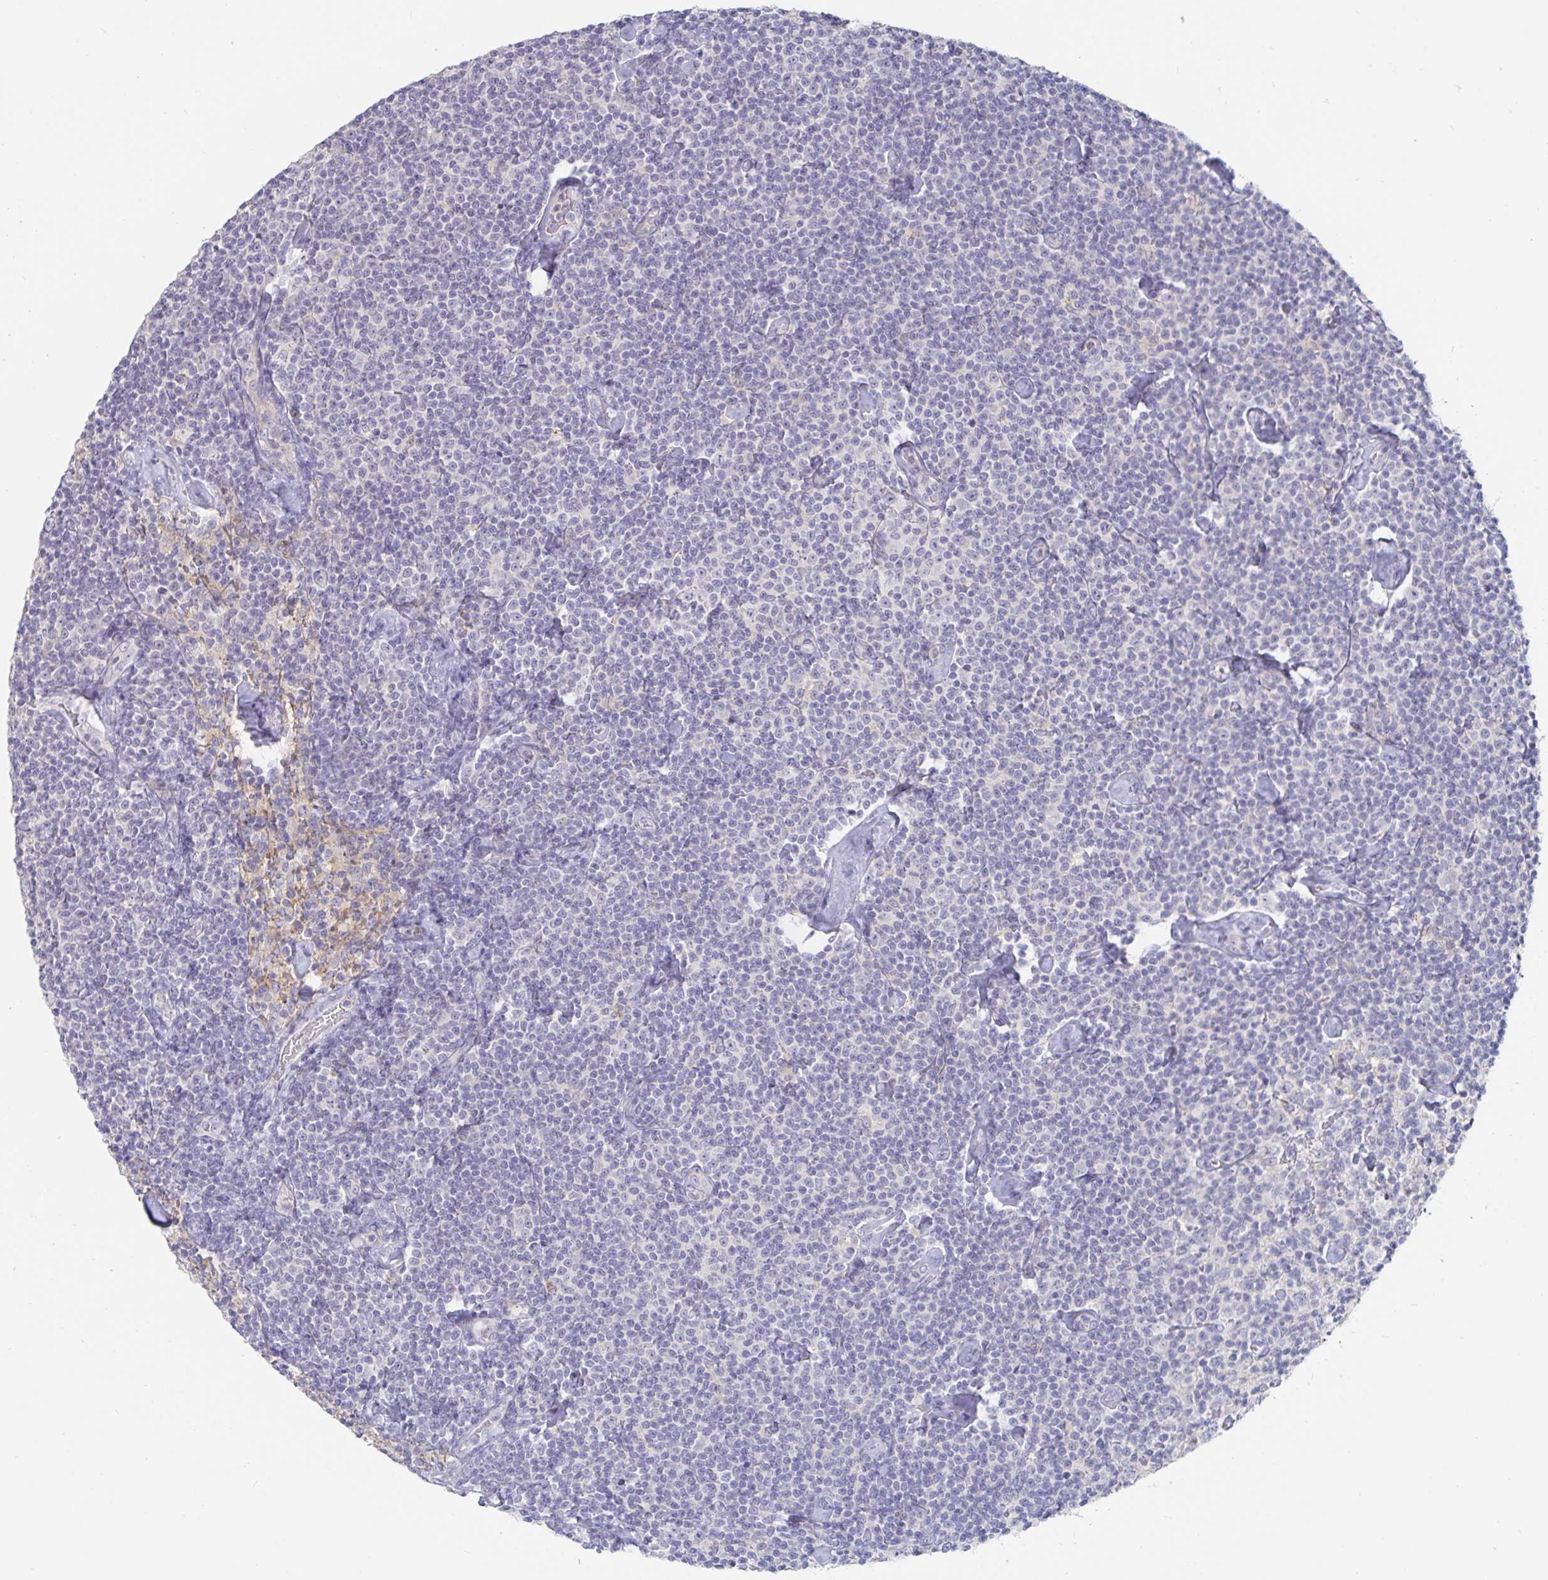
{"staining": {"intensity": "negative", "quantity": "none", "location": "none"}, "tissue": "lymphoma", "cell_type": "Tumor cells", "image_type": "cancer", "snomed": [{"axis": "morphology", "description": "Malignant lymphoma, non-Hodgkin's type, Low grade"}, {"axis": "topography", "description": "Lymph node"}], "caption": "An IHC micrograph of low-grade malignant lymphoma, non-Hodgkin's type is shown. There is no staining in tumor cells of low-grade malignant lymphoma, non-Hodgkin's type.", "gene": "SPPL3", "patient": {"sex": "male", "age": 81}}